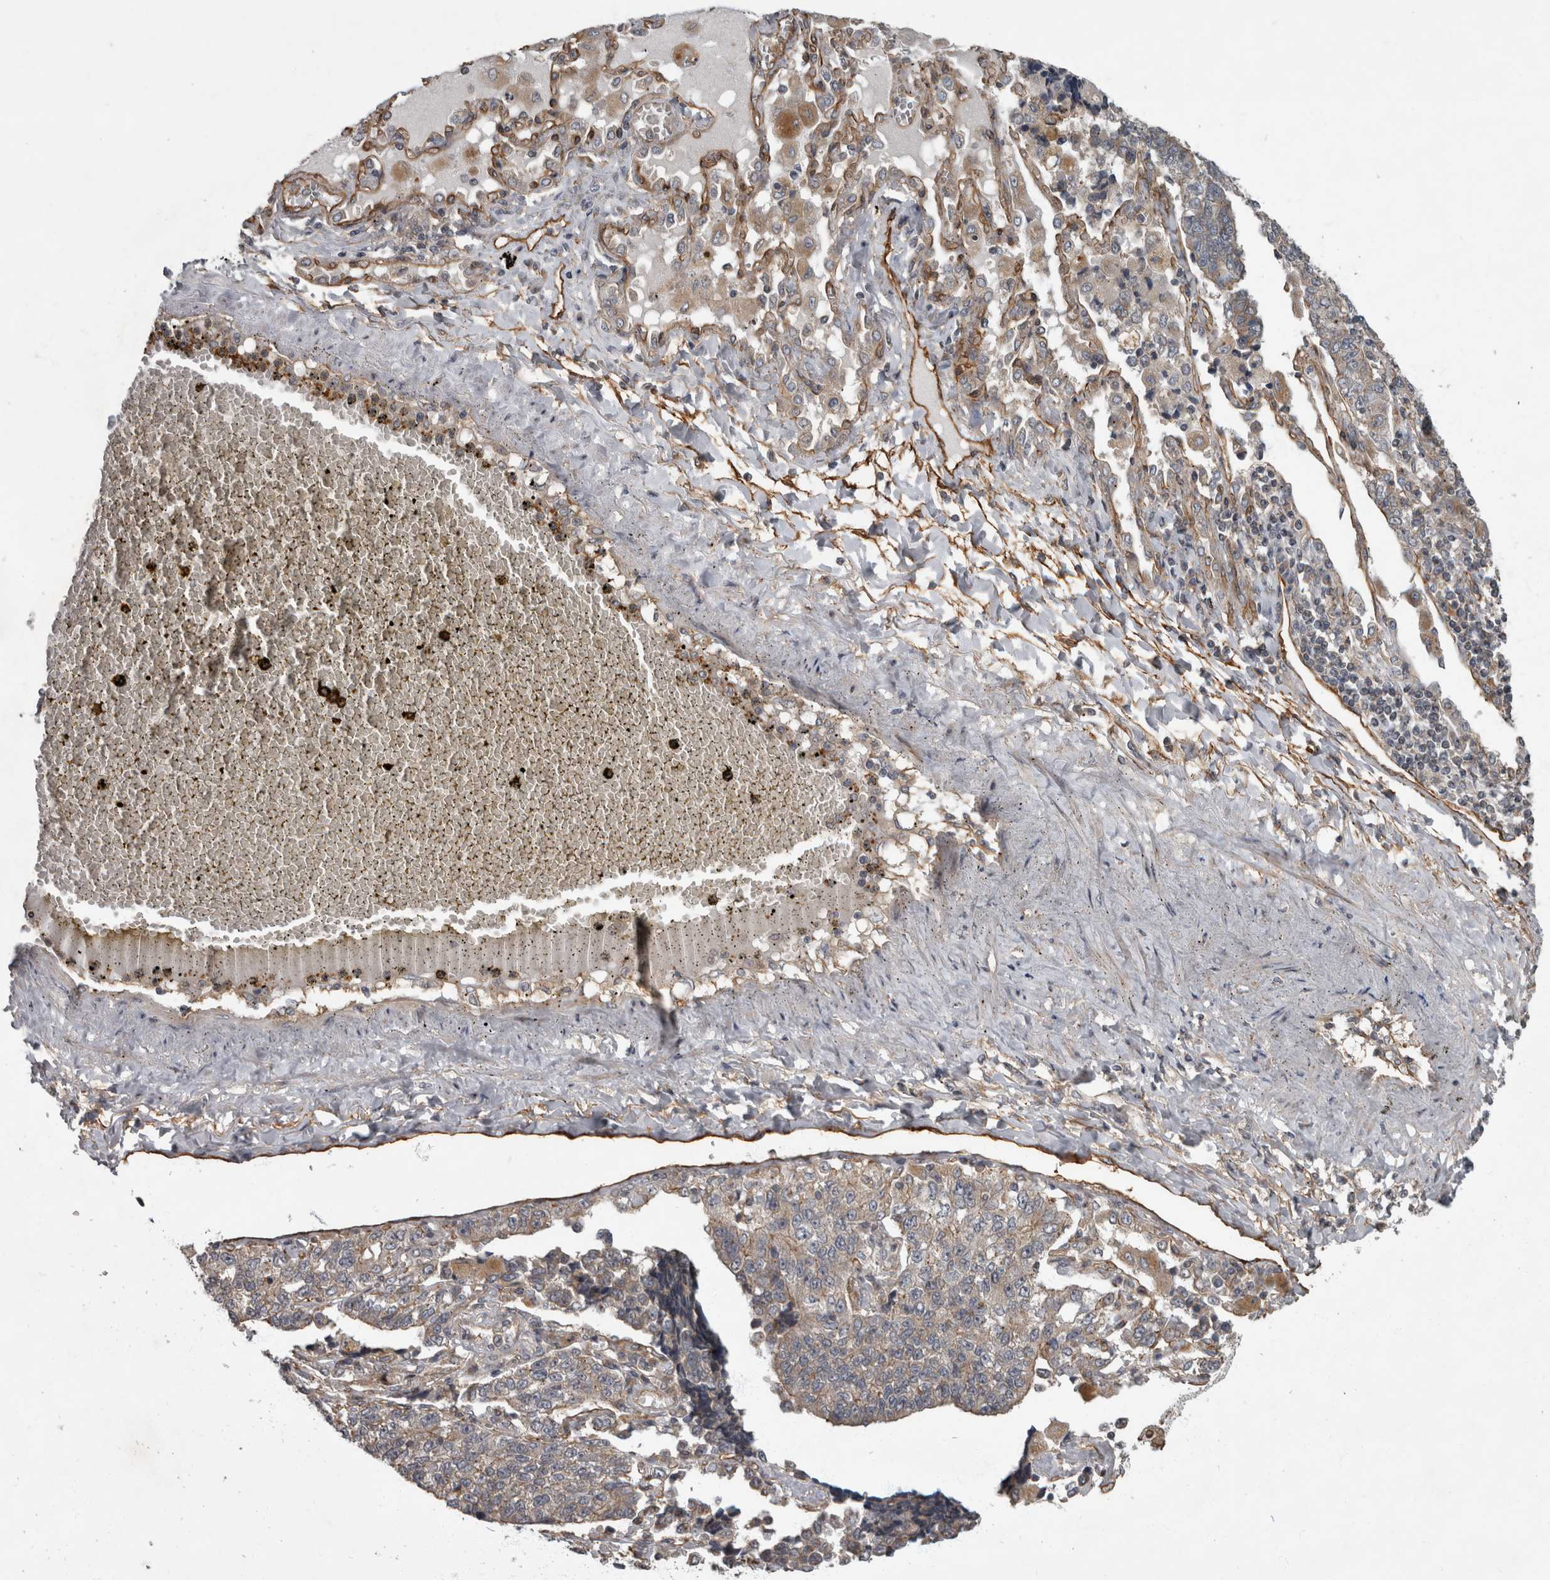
{"staining": {"intensity": "weak", "quantity": "<25%", "location": "cytoplasmic/membranous"}, "tissue": "lung cancer", "cell_type": "Tumor cells", "image_type": "cancer", "snomed": [{"axis": "morphology", "description": "Adenocarcinoma, NOS"}, {"axis": "topography", "description": "Lung"}], "caption": "The photomicrograph displays no staining of tumor cells in lung adenocarcinoma. (Brightfield microscopy of DAB (3,3'-diaminobenzidine) immunohistochemistry at high magnification).", "gene": "VEGFD", "patient": {"sex": "male", "age": 49}}